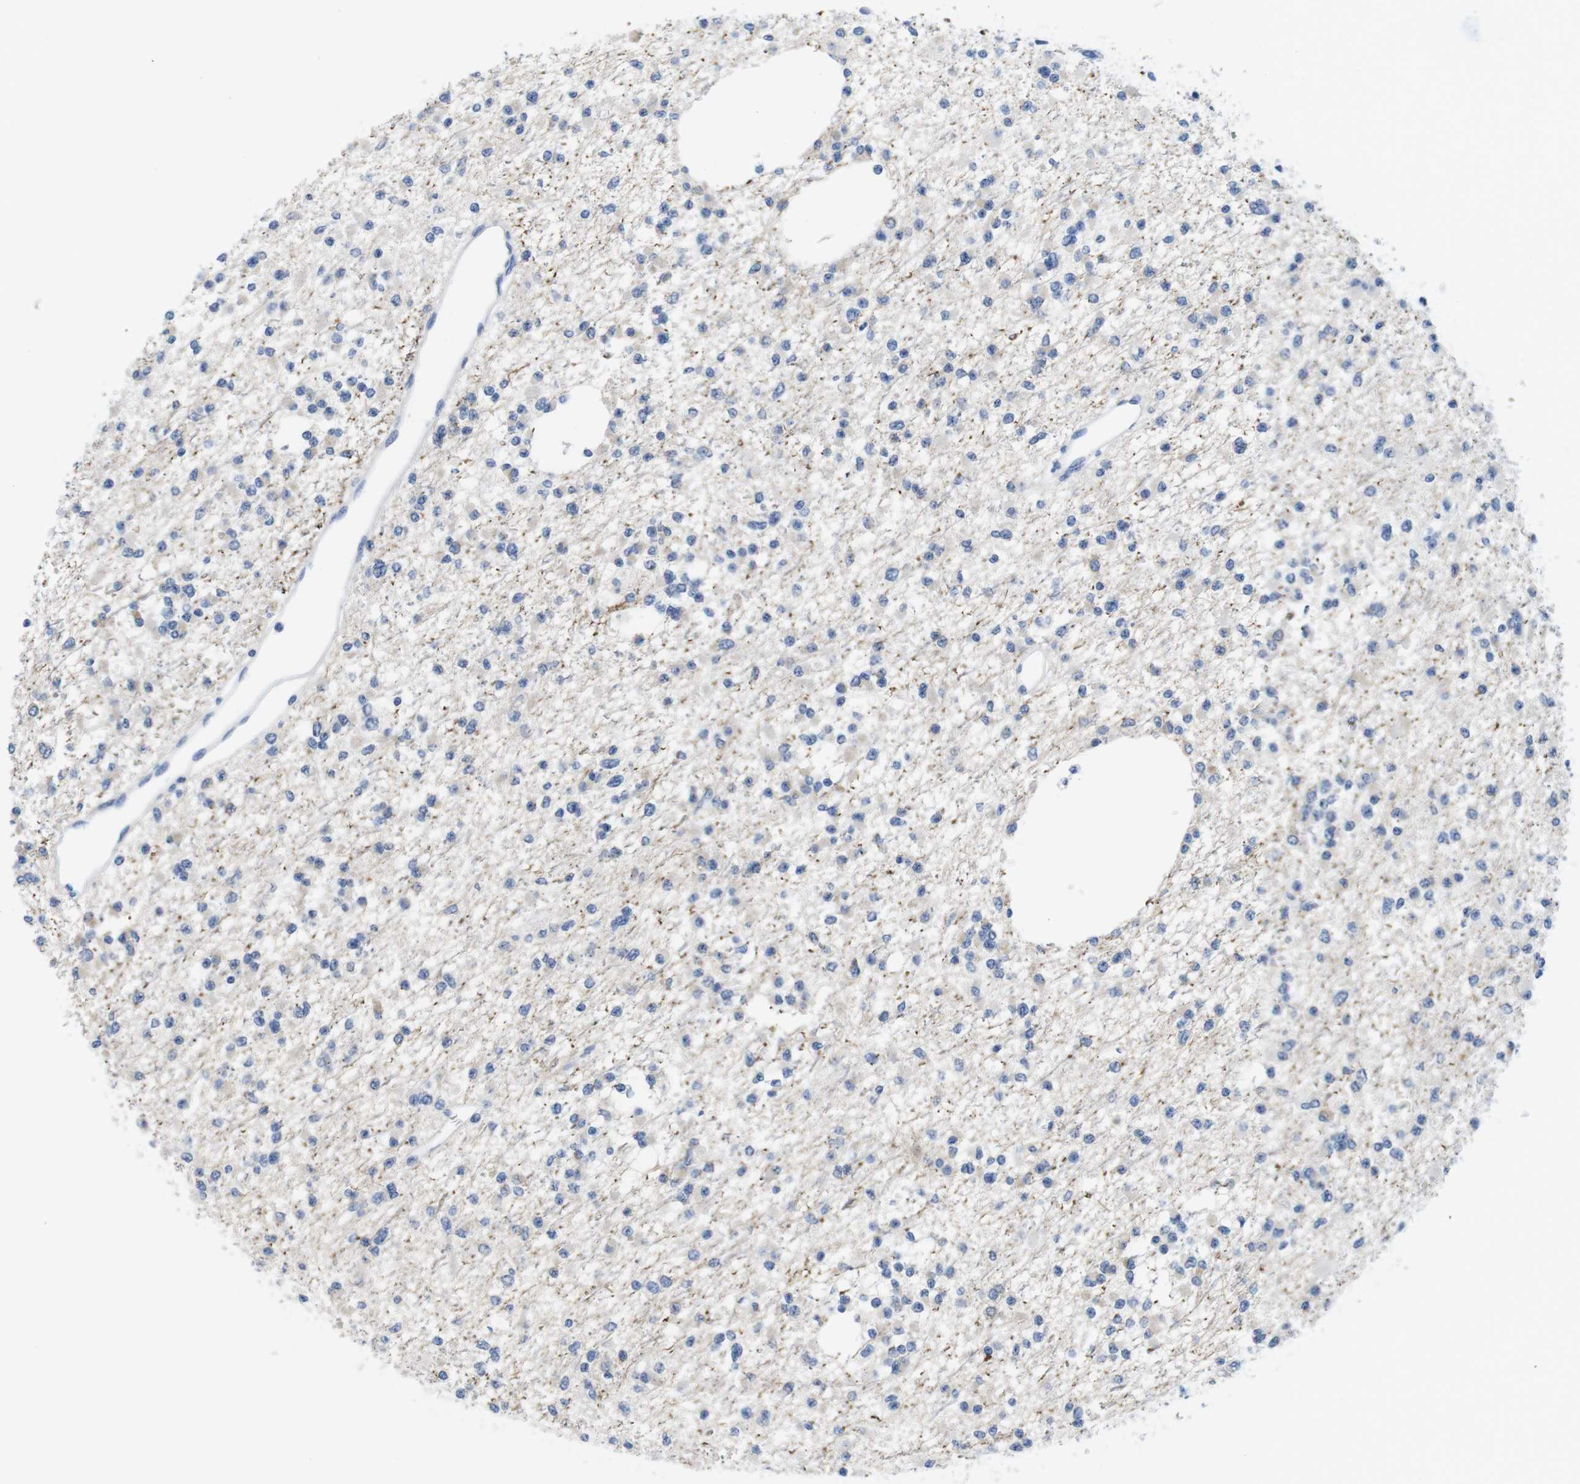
{"staining": {"intensity": "weak", "quantity": "<25%", "location": "cytoplasmic/membranous"}, "tissue": "glioma", "cell_type": "Tumor cells", "image_type": "cancer", "snomed": [{"axis": "morphology", "description": "Glioma, malignant, Low grade"}, {"axis": "topography", "description": "Brain"}], "caption": "This is an immunohistochemistry (IHC) image of glioma. There is no positivity in tumor cells.", "gene": "MAP6", "patient": {"sex": "female", "age": 22}}